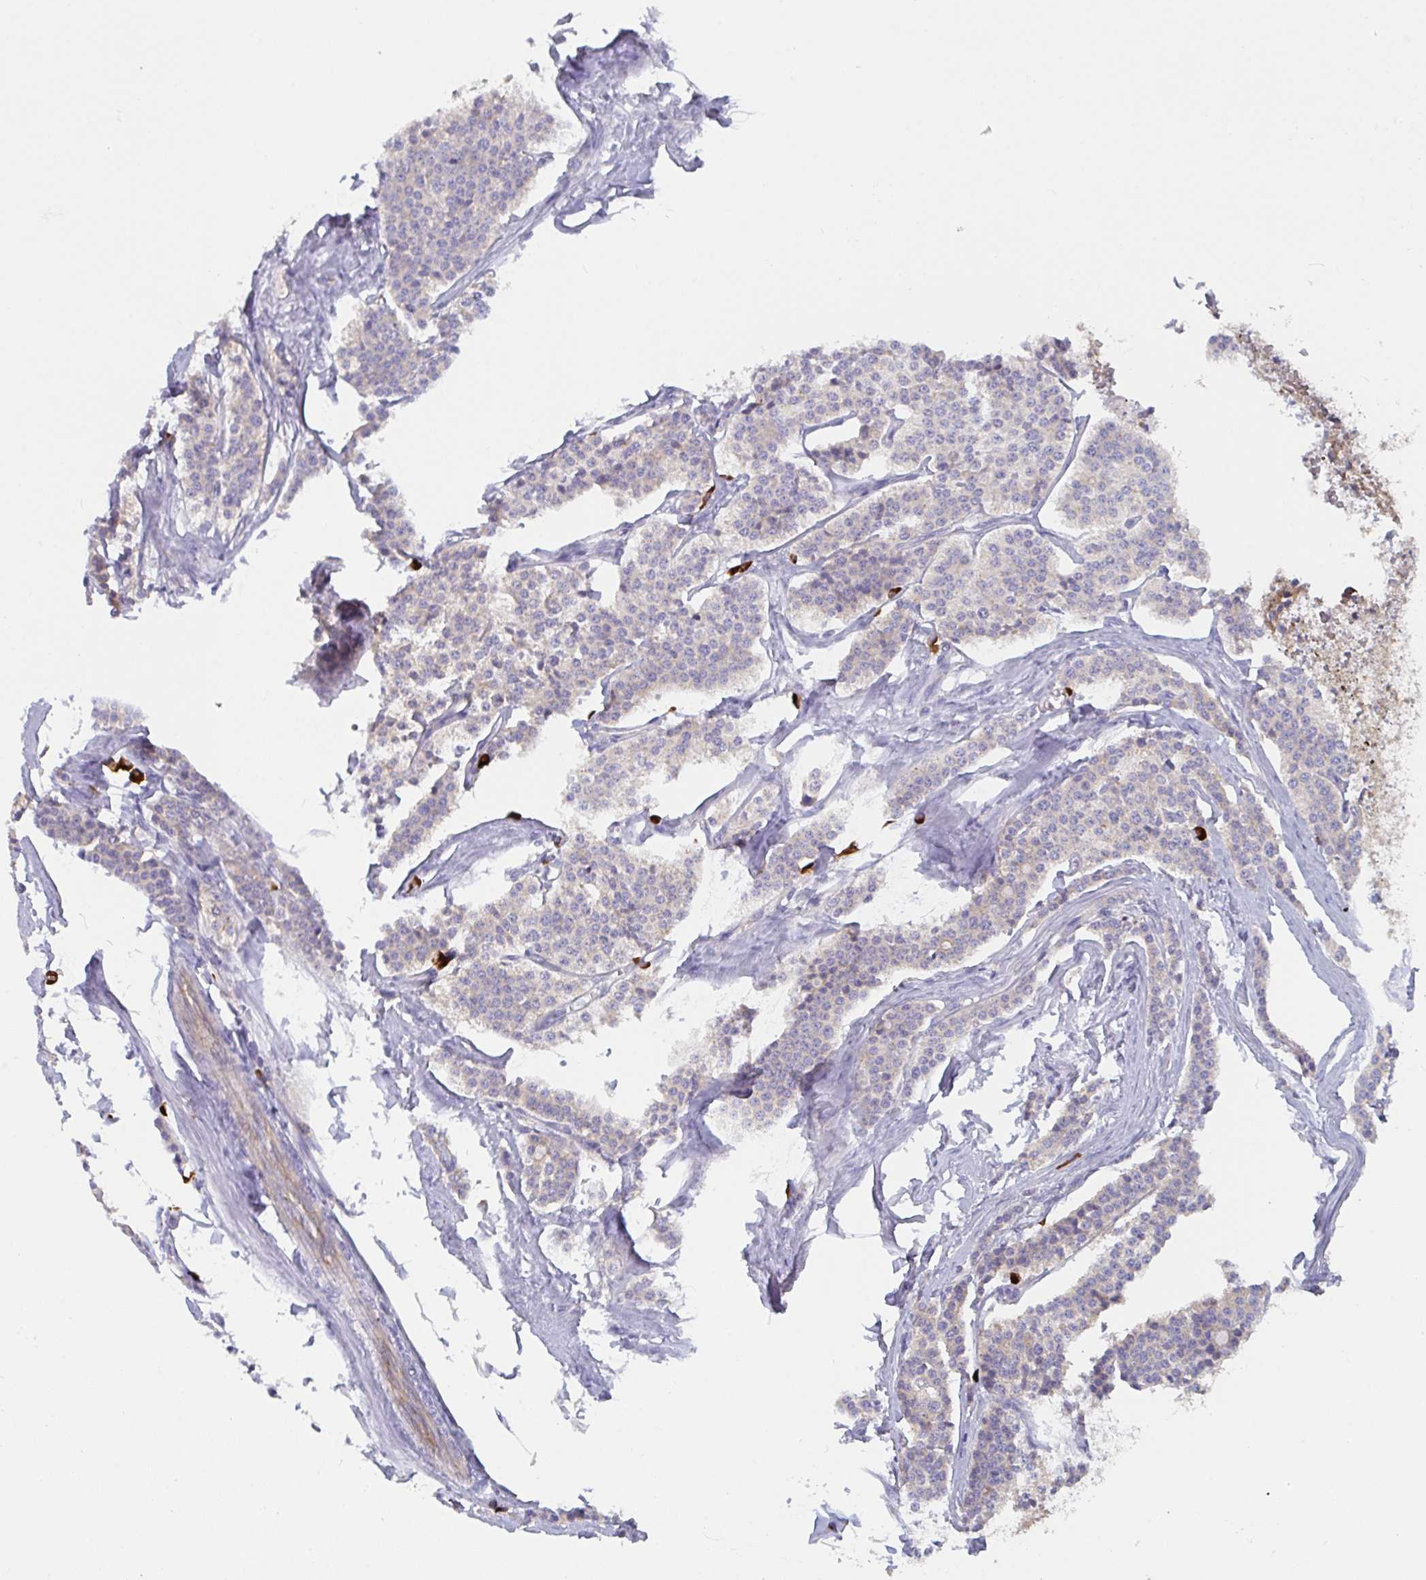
{"staining": {"intensity": "negative", "quantity": "none", "location": "none"}, "tissue": "carcinoid", "cell_type": "Tumor cells", "image_type": "cancer", "snomed": [{"axis": "morphology", "description": "Carcinoid, malignant, NOS"}, {"axis": "topography", "description": "Small intestine"}], "caption": "Tumor cells are negative for brown protein staining in carcinoid.", "gene": "YARS2", "patient": {"sex": "male", "age": 63}}